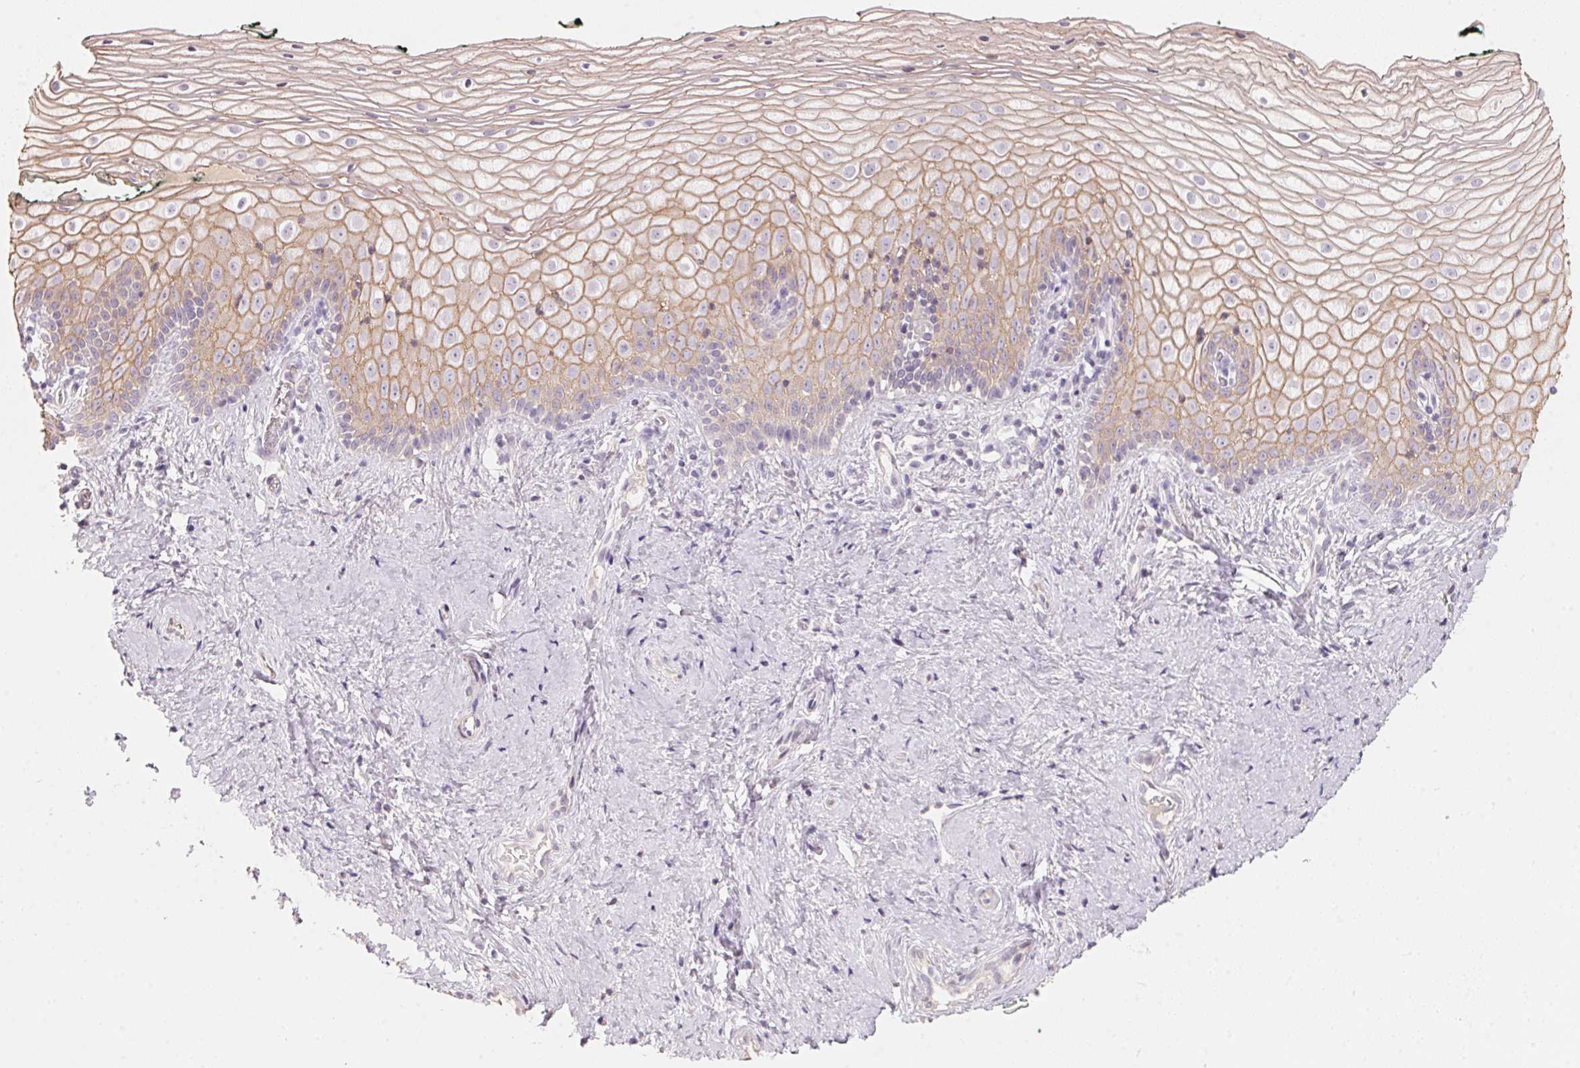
{"staining": {"intensity": "weak", "quantity": "25%-75%", "location": "cytoplasmic/membranous"}, "tissue": "vagina", "cell_type": "Squamous epithelial cells", "image_type": "normal", "snomed": [{"axis": "morphology", "description": "Normal tissue, NOS"}, {"axis": "topography", "description": "Vagina"}], "caption": "Brown immunohistochemical staining in unremarkable human vagina shows weak cytoplasmic/membranous staining in approximately 25%-75% of squamous epithelial cells.", "gene": "TP53AIP1", "patient": {"sex": "female", "age": 47}}